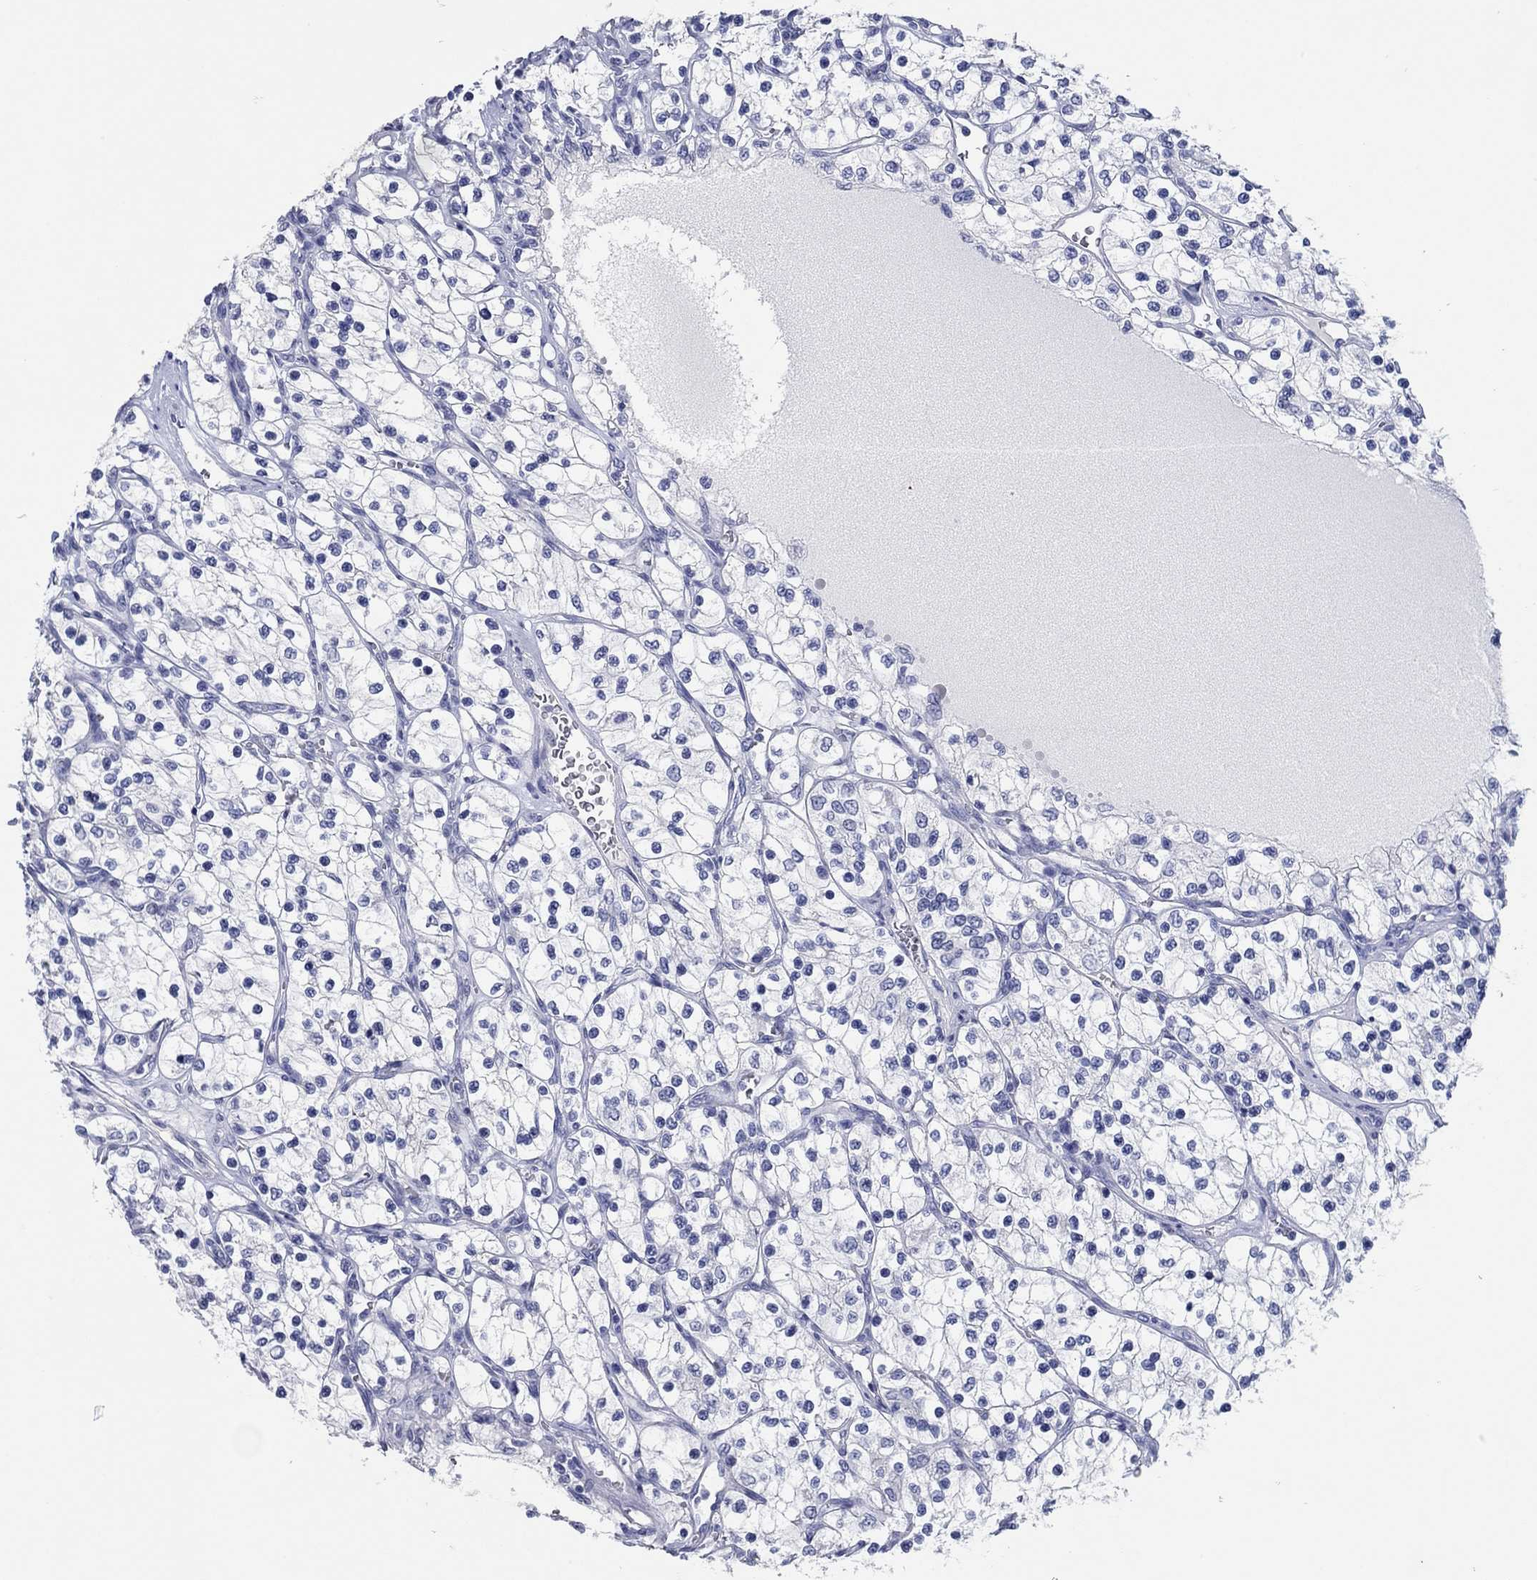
{"staining": {"intensity": "negative", "quantity": "none", "location": "none"}, "tissue": "renal cancer", "cell_type": "Tumor cells", "image_type": "cancer", "snomed": [{"axis": "morphology", "description": "Adenocarcinoma, NOS"}, {"axis": "topography", "description": "Kidney"}], "caption": "Tumor cells show no significant staining in renal cancer (adenocarcinoma).", "gene": "POU5F1", "patient": {"sex": "female", "age": 69}}